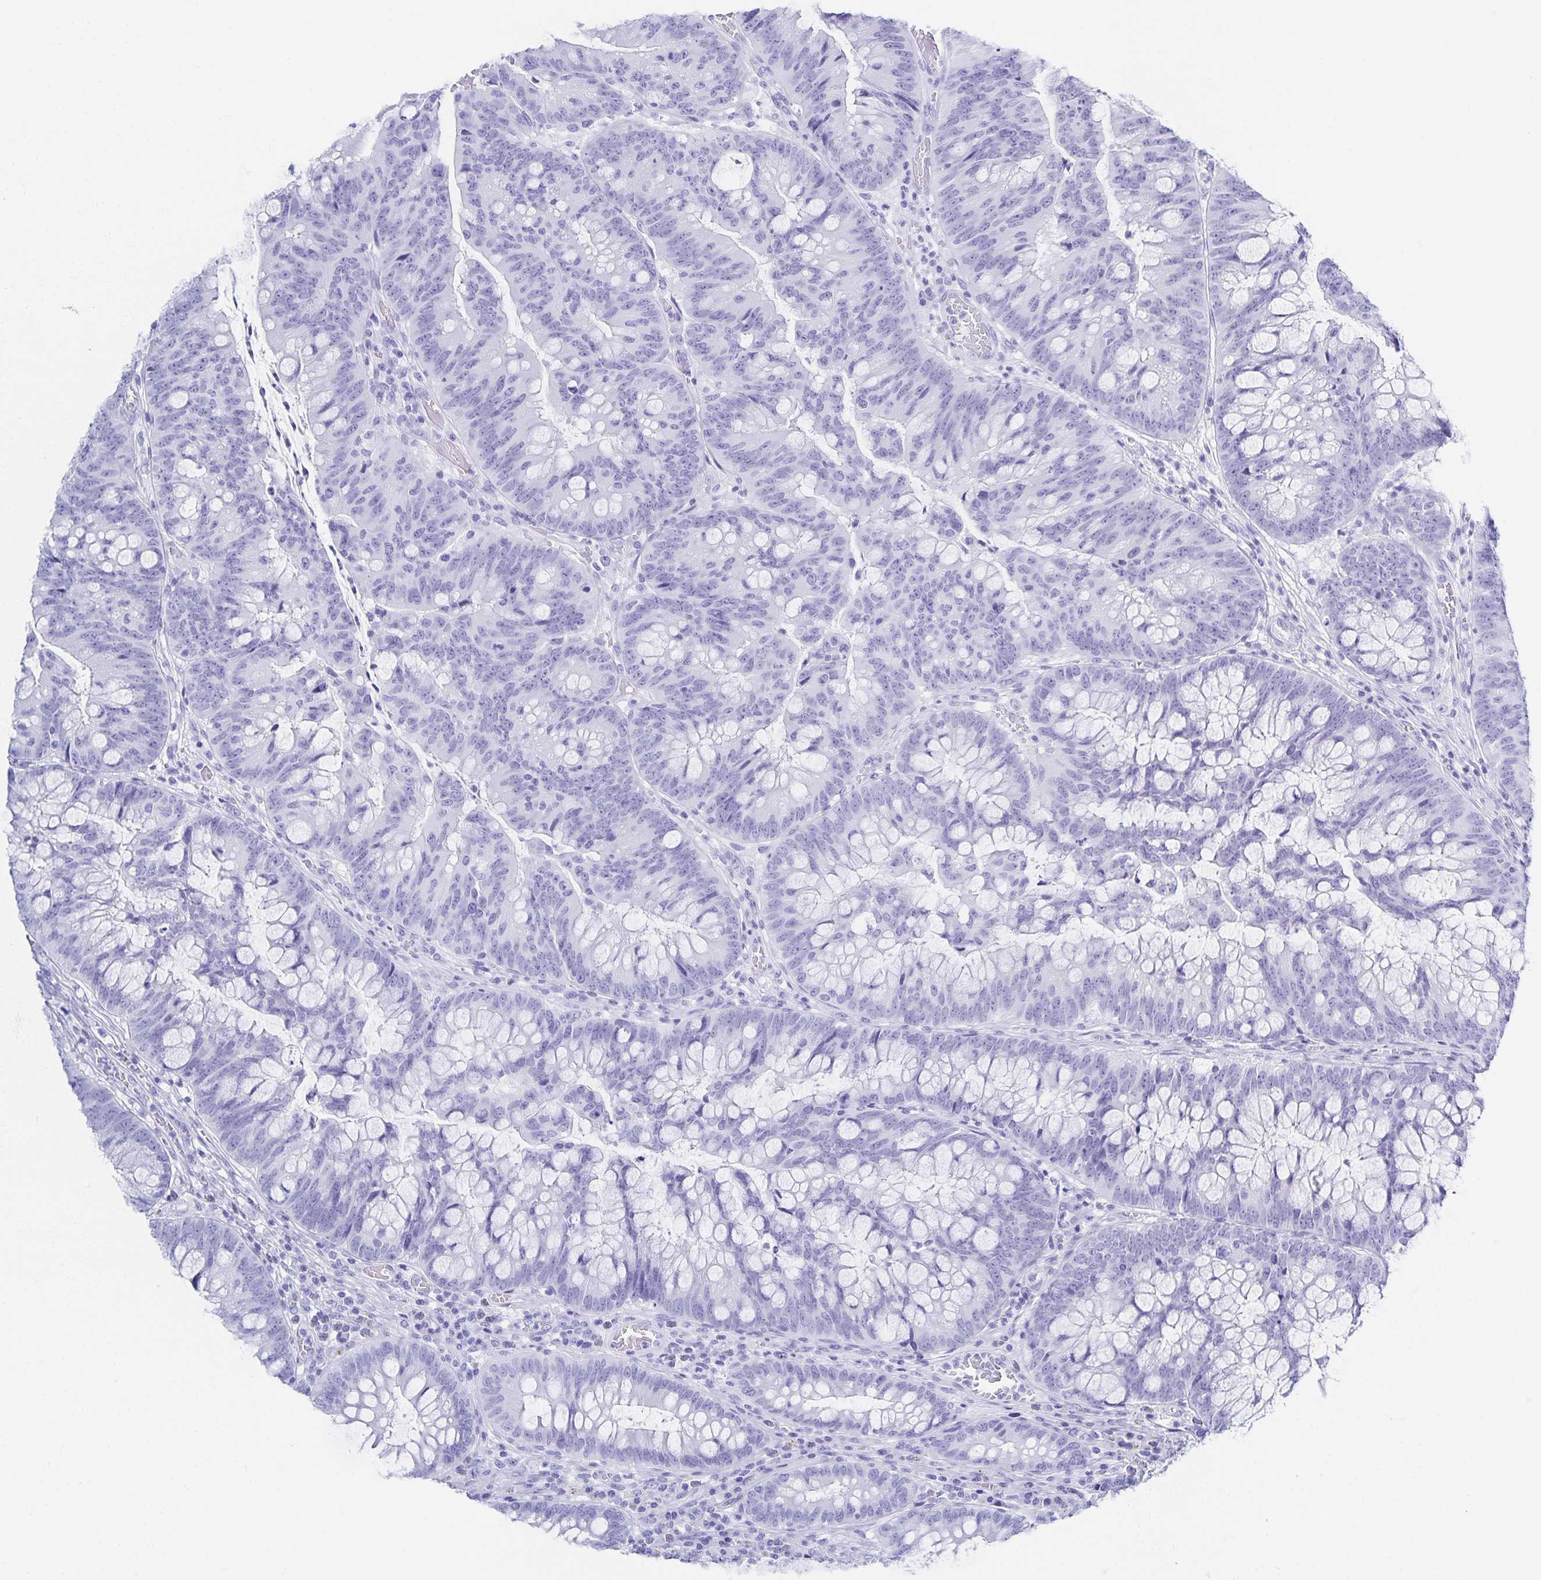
{"staining": {"intensity": "negative", "quantity": "none", "location": "none"}, "tissue": "colorectal cancer", "cell_type": "Tumor cells", "image_type": "cancer", "snomed": [{"axis": "morphology", "description": "Adenocarcinoma, NOS"}, {"axis": "topography", "description": "Colon"}], "caption": "This is an immunohistochemistry photomicrograph of human colorectal adenocarcinoma. There is no positivity in tumor cells.", "gene": "SNTN", "patient": {"sex": "male", "age": 62}}